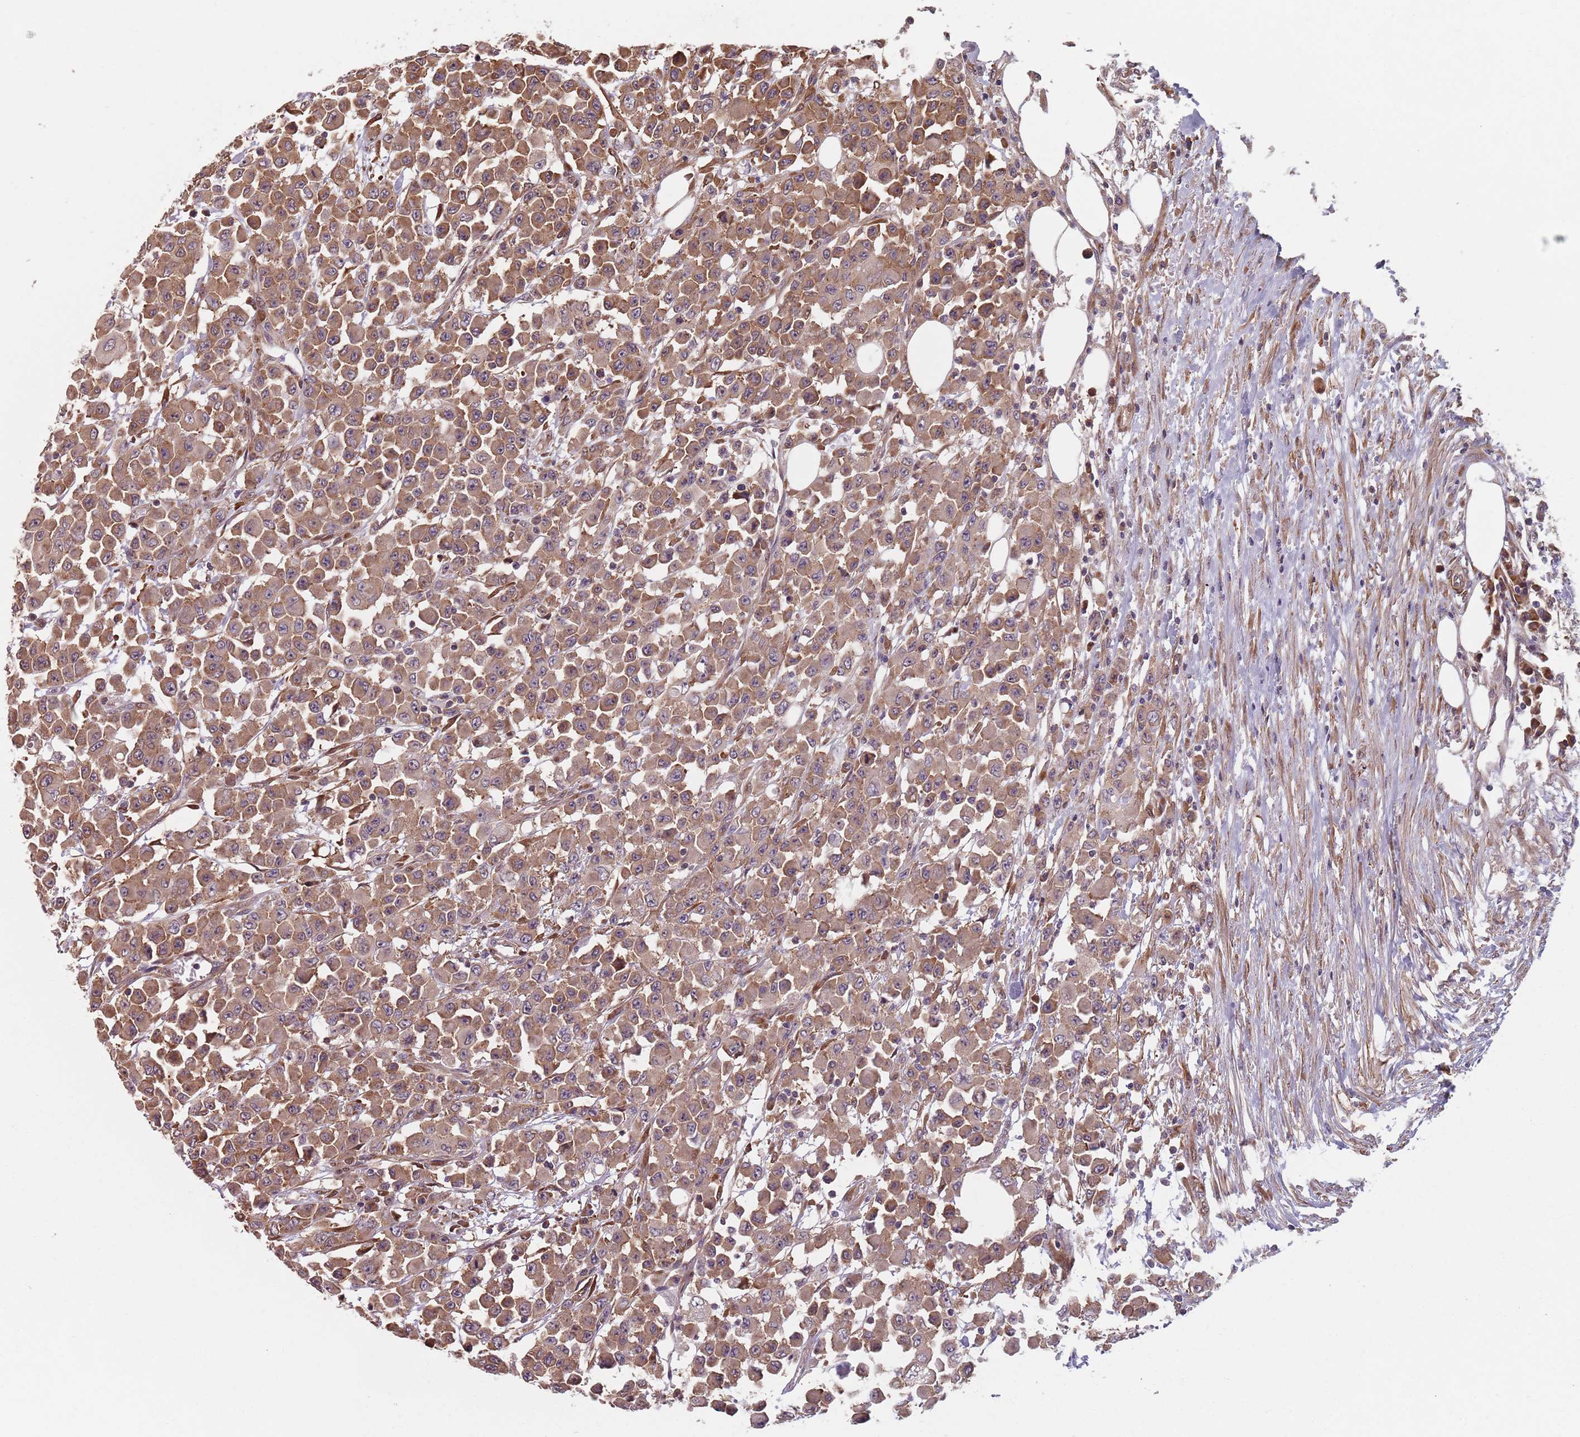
{"staining": {"intensity": "moderate", "quantity": ">75%", "location": "cytoplasmic/membranous"}, "tissue": "colorectal cancer", "cell_type": "Tumor cells", "image_type": "cancer", "snomed": [{"axis": "morphology", "description": "Adenocarcinoma, NOS"}, {"axis": "topography", "description": "Colon"}], "caption": "Protein expression analysis of human adenocarcinoma (colorectal) reveals moderate cytoplasmic/membranous staining in about >75% of tumor cells.", "gene": "NOTCH3", "patient": {"sex": "male", "age": 51}}